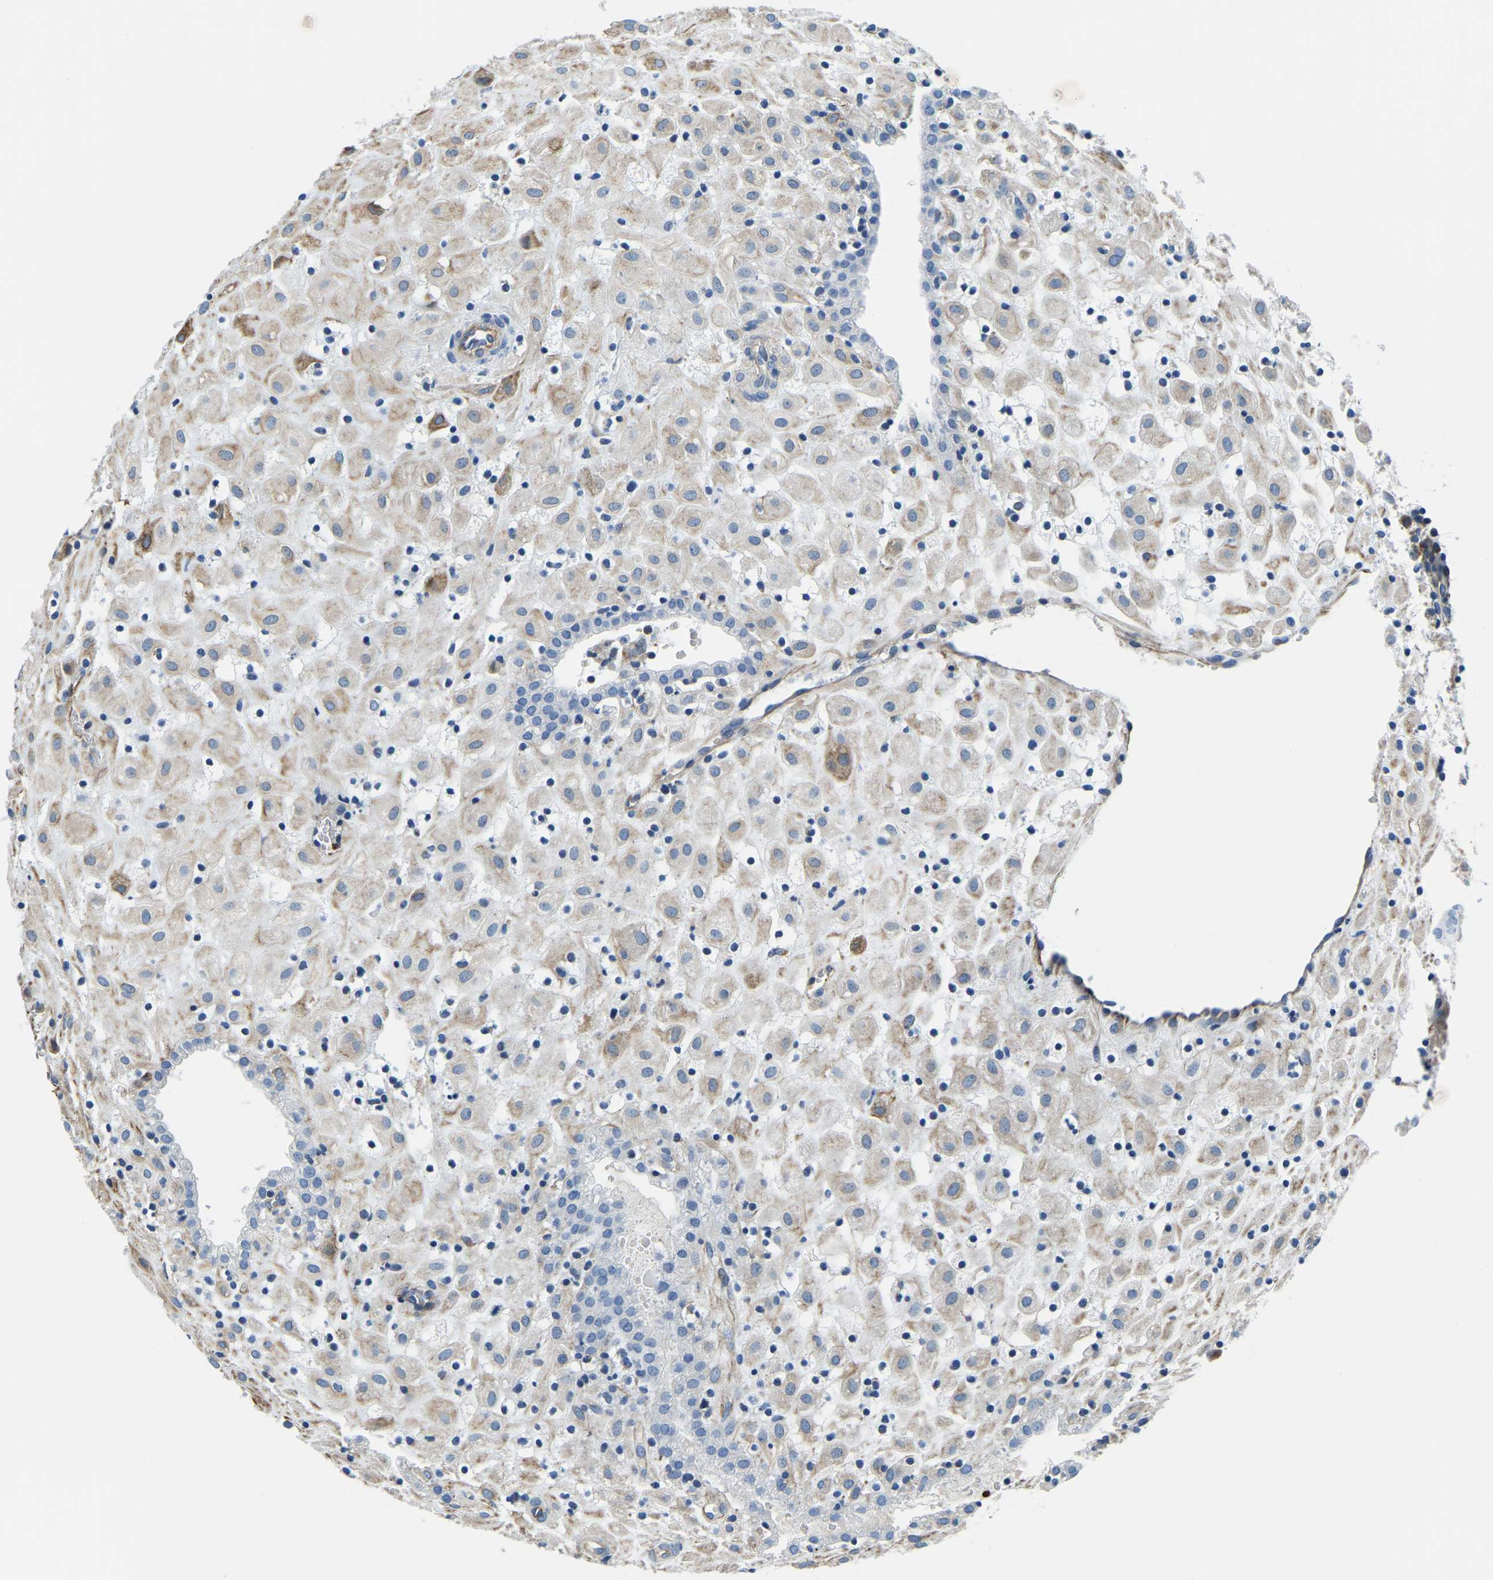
{"staining": {"intensity": "weak", "quantity": "<25%", "location": "cytoplasmic/membranous"}, "tissue": "placenta", "cell_type": "Decidual cells", "image_type": "normal", "snomed": [{"axis": "morphology", "description": "Normal tissue, NOS"}, {"axis": "topography", "description": "Placenta"}], "caption": "The histopathology image reveals no significant staining in decidual cells of placenta. The staining was performed using DAB to visualize the protein expression in brown, while the nuclei were stained in blue with hematoxylin (Magnification: 20x).", "gene": "MS4A3", "patient": {"sex": "female", "age": 18}}